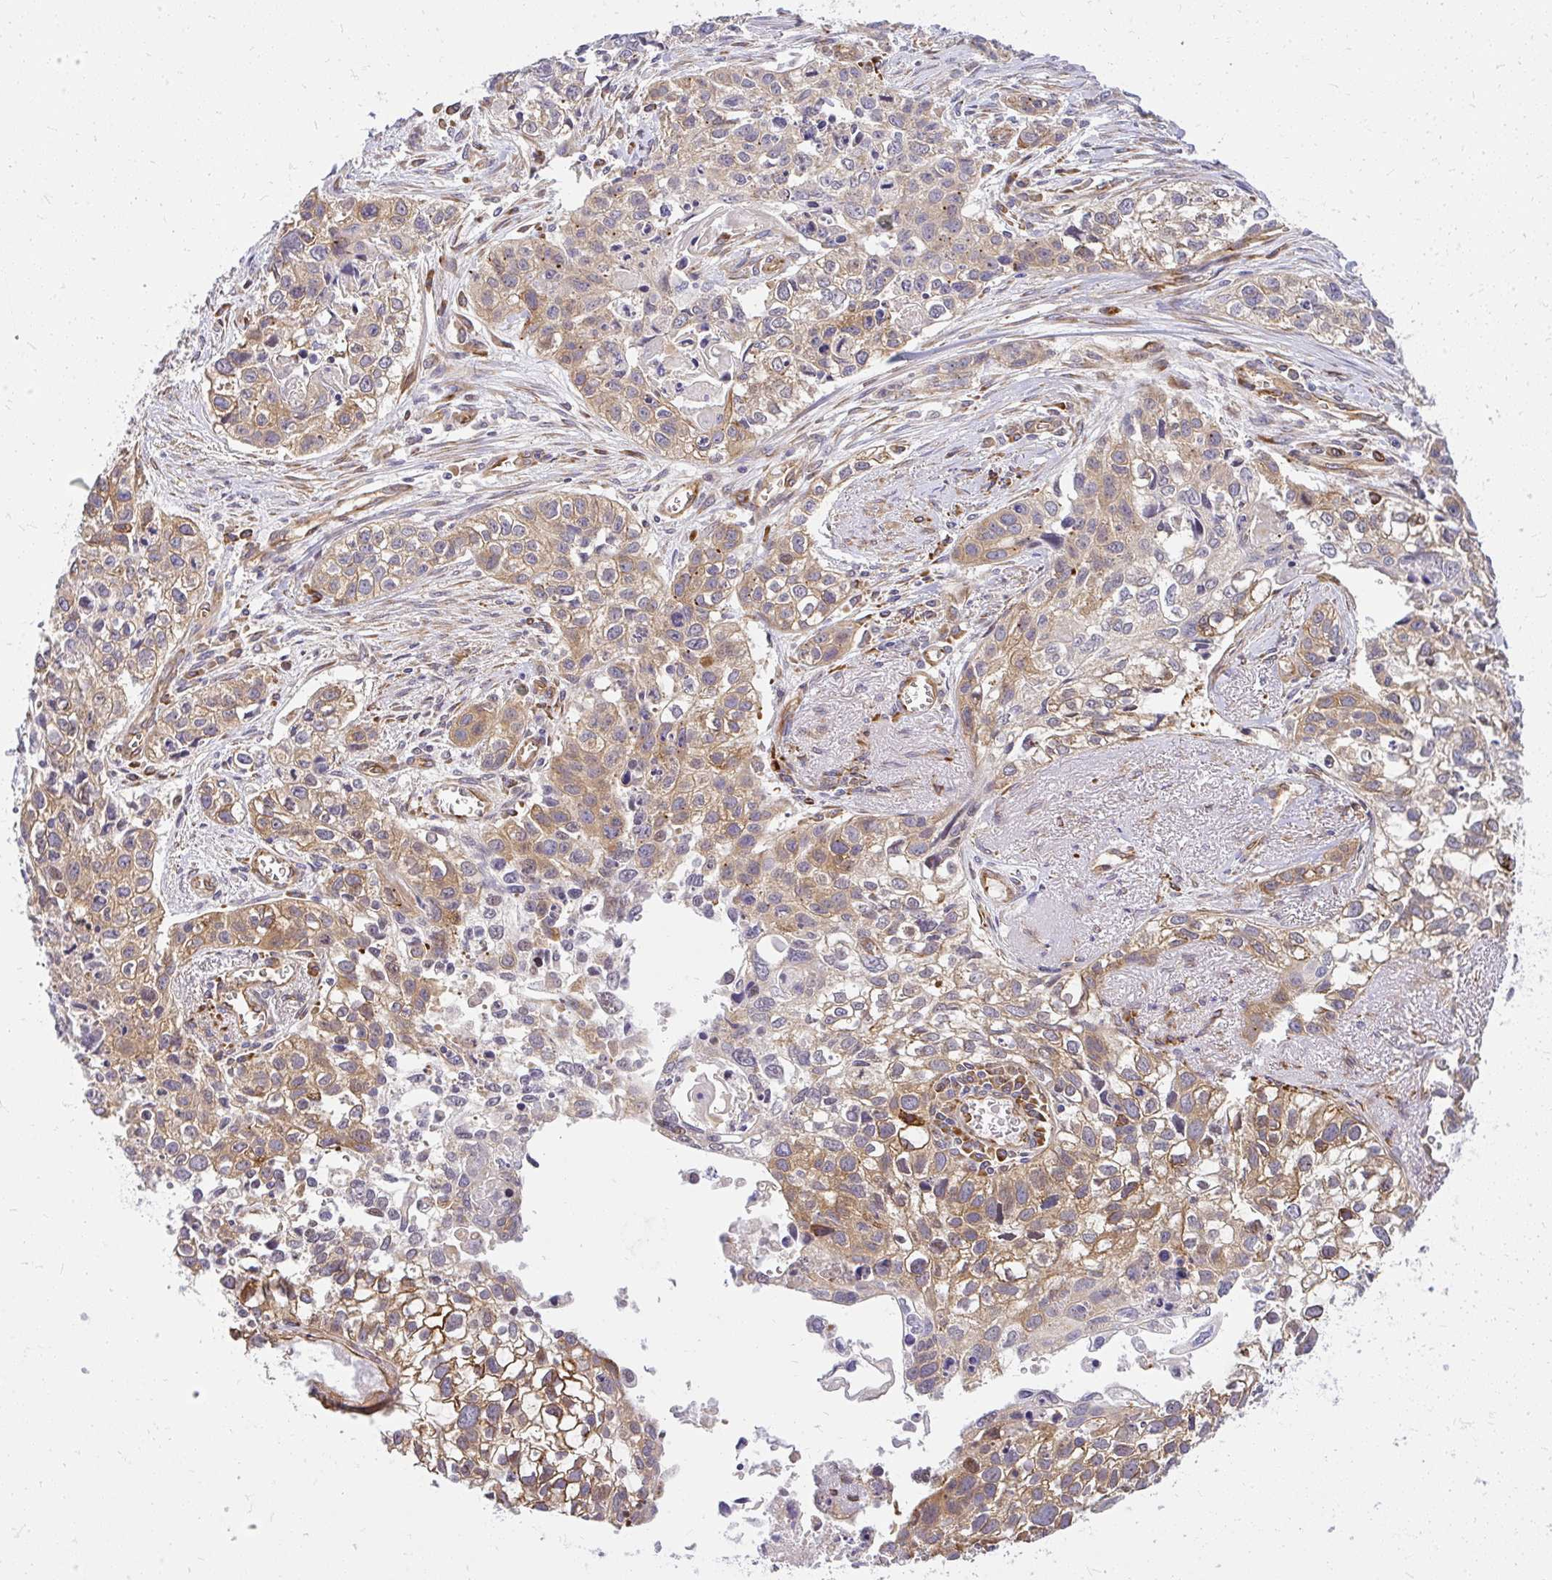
{"staining": {"intensity": "moderate", "quantity": ">75%", "location": "cytoplasmic/membranous"}, "tissue": "lung cancer", "cell_type": "Tumor cells", "image_type": "cancer", "snomed": [{"axis": "morphology", "description": "Squamous cell carcinoma, NOS"}, {"axis": "topography", "description": "Lung"}], "caption": "Tumor cells demonstrate medium levels of moderate cytoplasmic/membranous expression in approximately >75% of cells in human lung cancer.", "gene": "RSKR", "patient": {"sex": "male", "age": 74}}